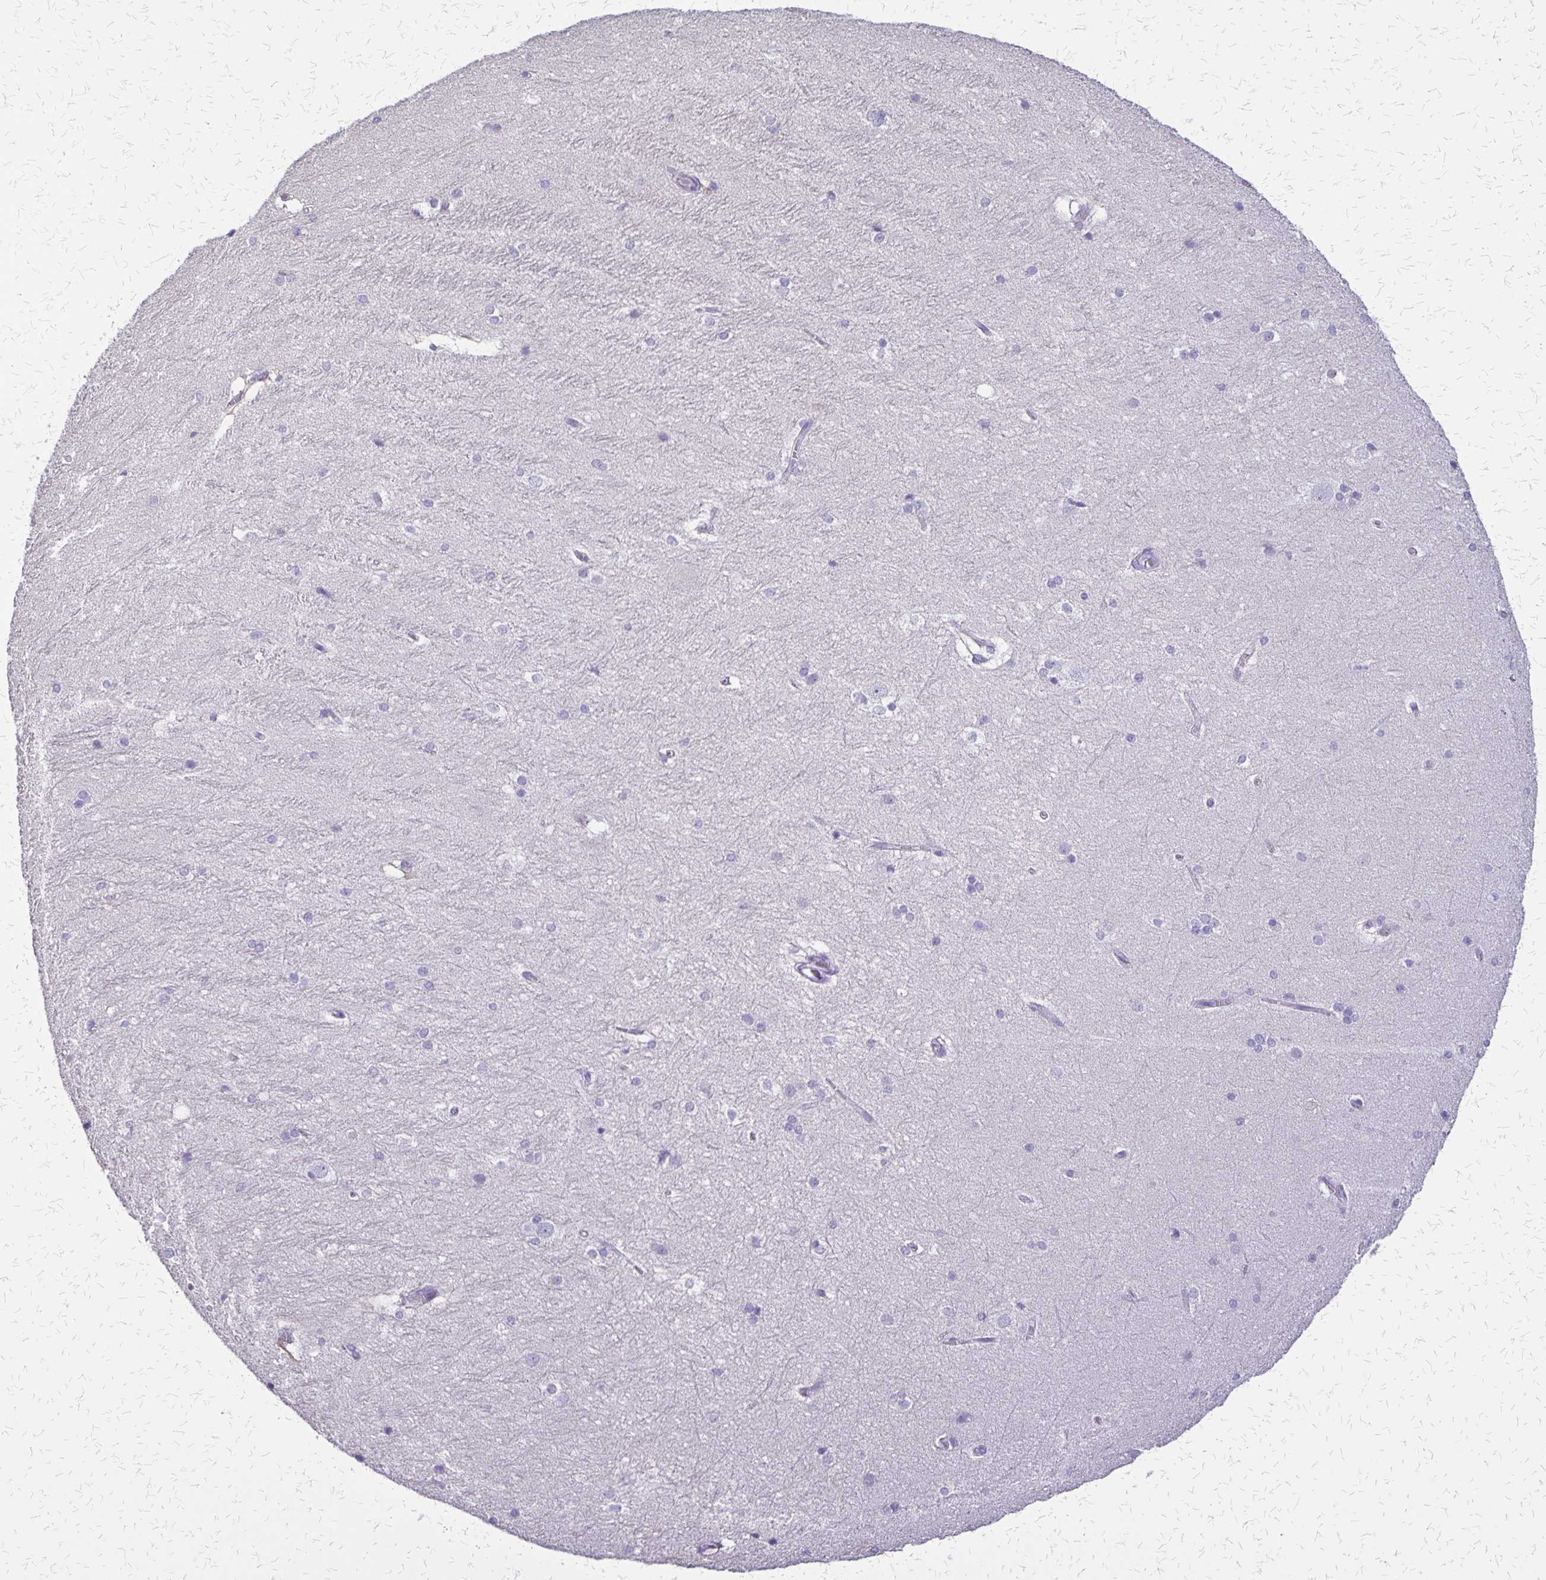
{"staining": {"intensity": "negative", "quantity": "none", "location": "none"}, "tissue": "hippocampus", "cell_type": "Glial cells", "image_type": "normal", "snomed": [{"axis": "morphology", "description": "Normal tissue, NOS"}, {"axis": "topography", "description": "Cerebral cortex"}, {"axis": "topography", "description": "Hippocampus"}], "caption": "This is an immunohistochemistry micrograph of normal human hippocampus. There is no expression in glial cells.", "gene": "SI", "patient": {"sex": "female", "age": 19}}